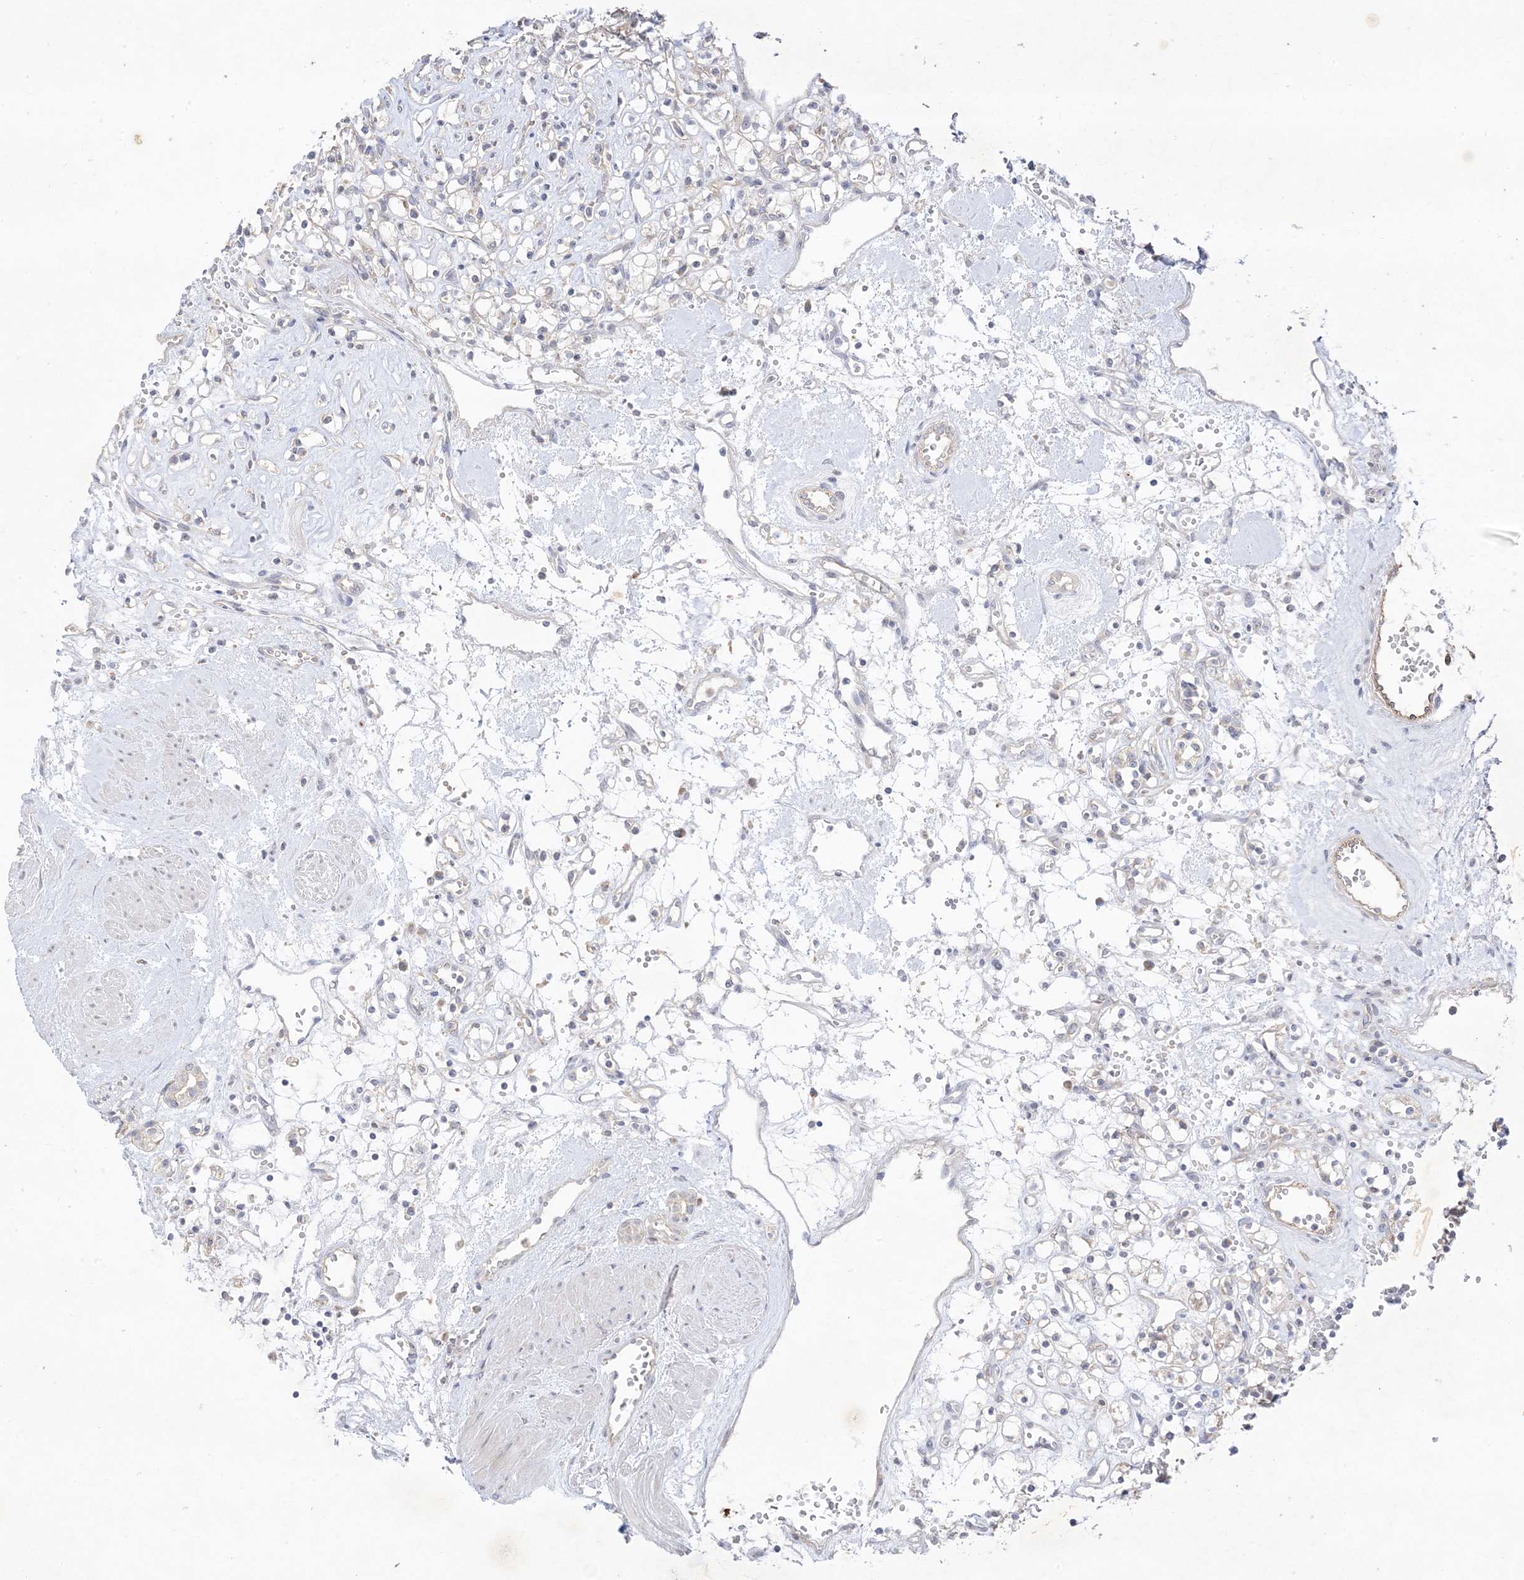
{"staining": {"intensity": "negative", "quantity": "none", "location": "none"}, "tissue": "renal cancer", "cell_type": "Tumor cells", "image_type": "cancer", "snomed": [{"axis": "morphology", "description": "Adenocarcinoma, NOS"}, {"axis": "topography", "description": "Kidney"}], "caption": "The immunohistochemistry photomicrograph has no significant staining in tumor cells of adenocarcinoma (renal) tissue.", "gene": "TRANK1", "patient": {"sex": "female", "age": 59}}